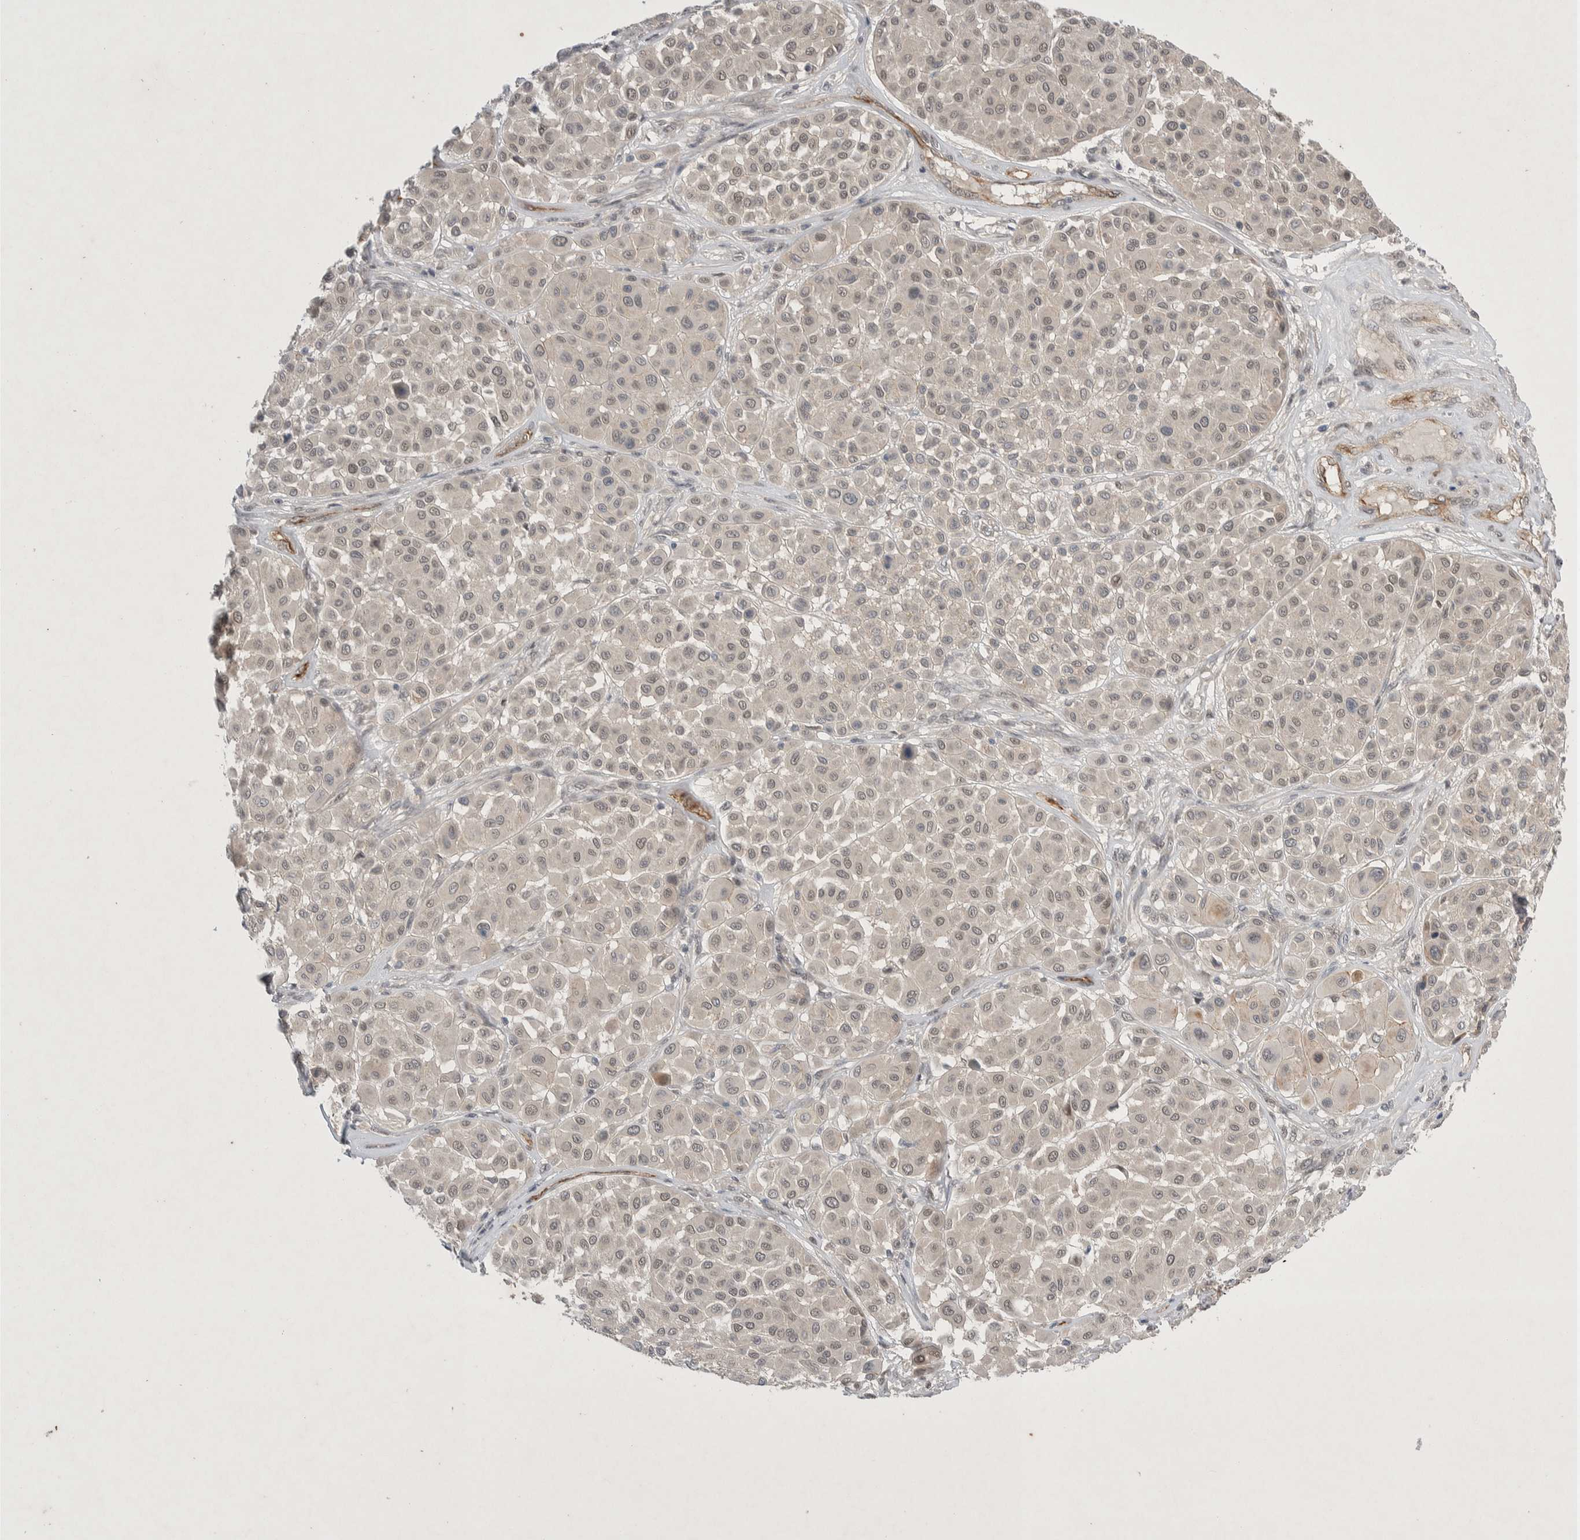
{"staining": {"intensity": "negative", "quantity": "none", "location": "none"}, "tissue": "melanoma", "cell_type": "Tumor cells", "image_type": "cancer", "snomed": [{"axis": "morphology", "description": "Malignant melanoma, Metastatic site"}, {"axis": "topography", "description": "Soft tissue"}], "caption": "Immunohistochemistry photomicrograph of neoplastic tissue: human malignant melanoma (metastatic site) stained with DAB (3,3'-diaminobenzidine) shows no significant protein expression in tumor cells.", "gene": "ZNF704", "patient": {"sex": "male", "age": 41}}